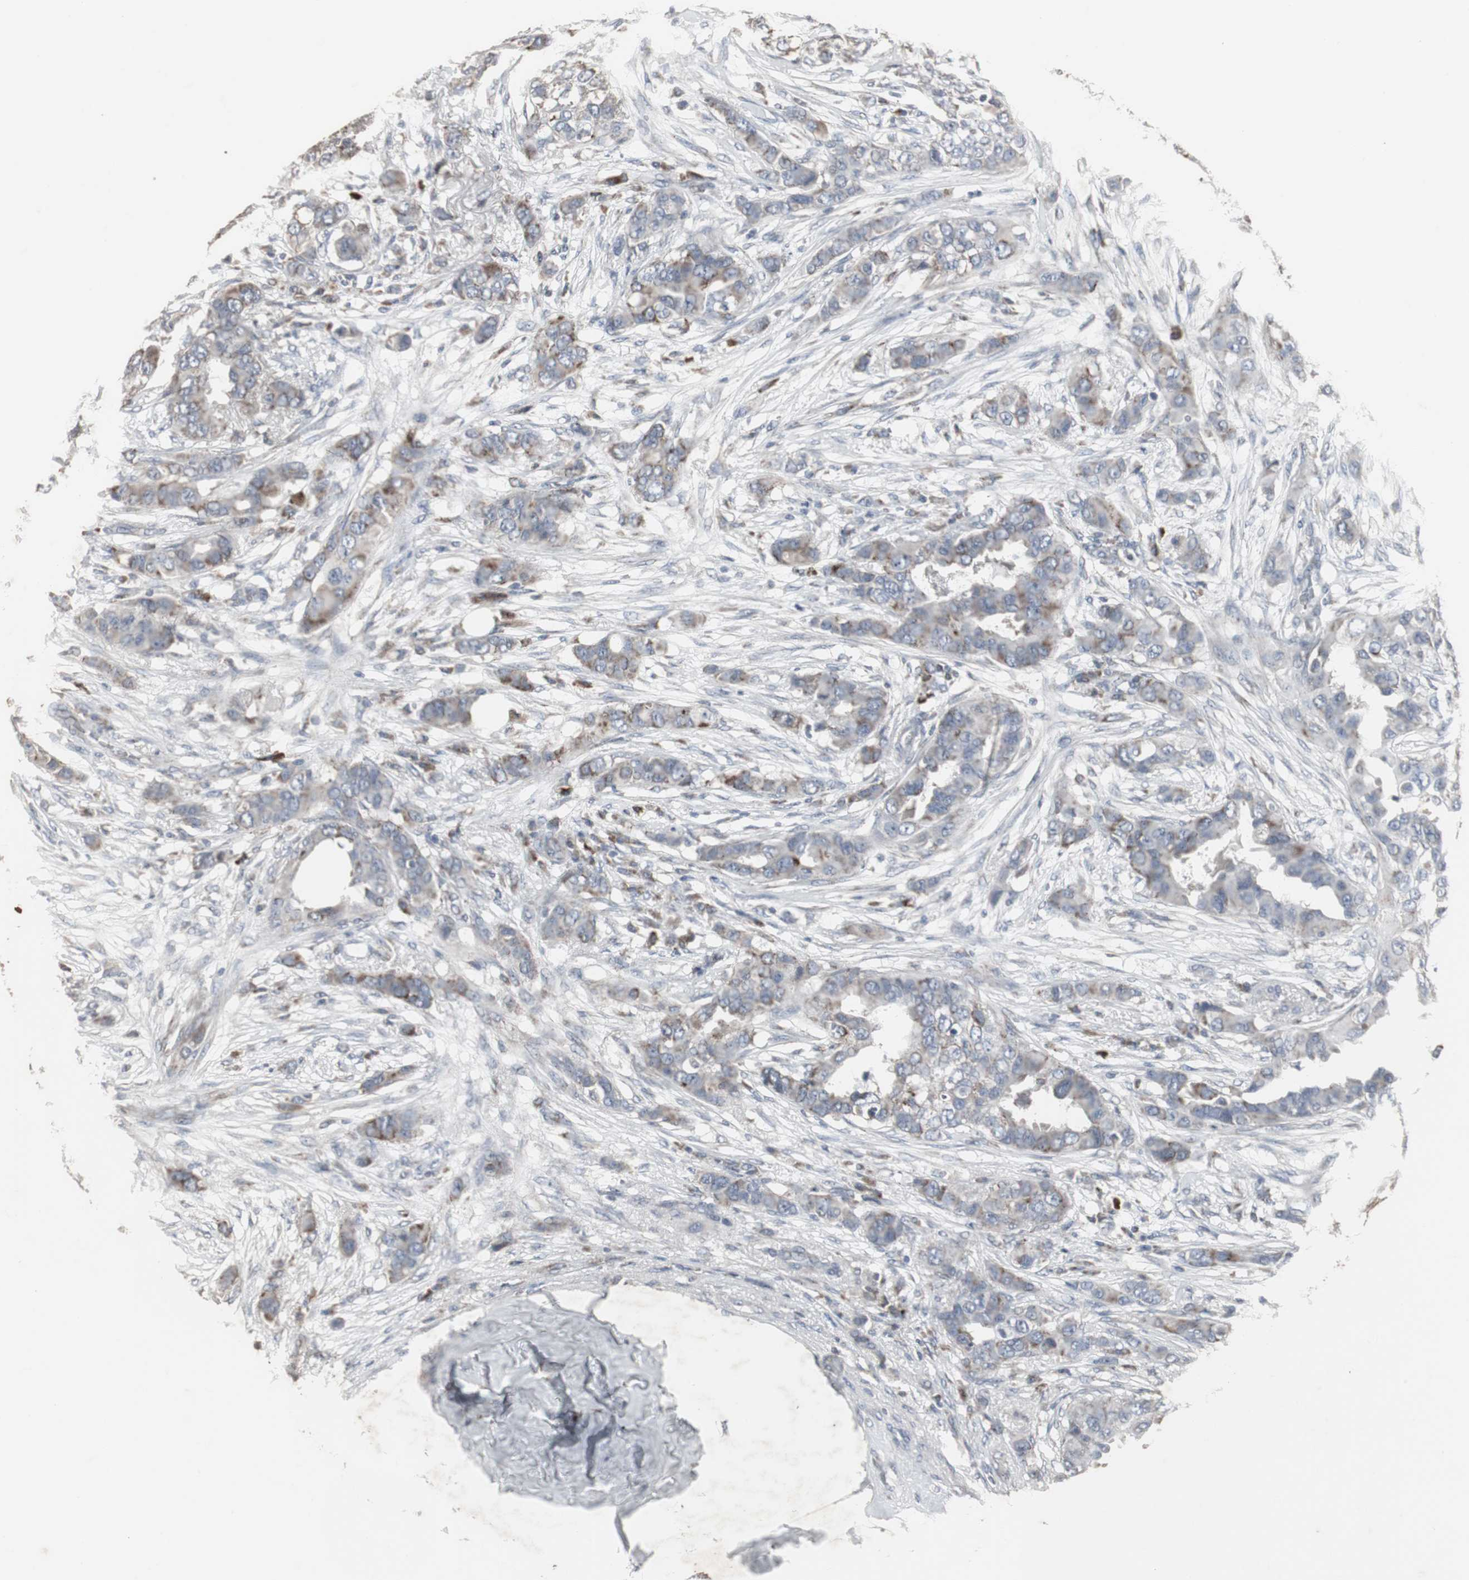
{"staining": {"intensity": "weak", "quantity": ">75%", "location": "cytoplasmic/membranous"}, "tissue": "breast cancer", "cell_type": "Tumor cells", "image_type": "cancer", "snomed": [{"axis": "morphology", "description": "Duct carcinoma"}, {"axis": "topography", "description": "Breast"}], "caption": "A low amount of weak cytoplasmic/membranous positivity is identified in approximately >75% of tumor cells in intraductal carcinoma (breast) tissue. (Stains: DAB in brown, nuclei in blue, Microscopy: brightfield microscopy at high magnification).", "gene": "ACAA1", "patient": {"sex": "female", "age": 50}}